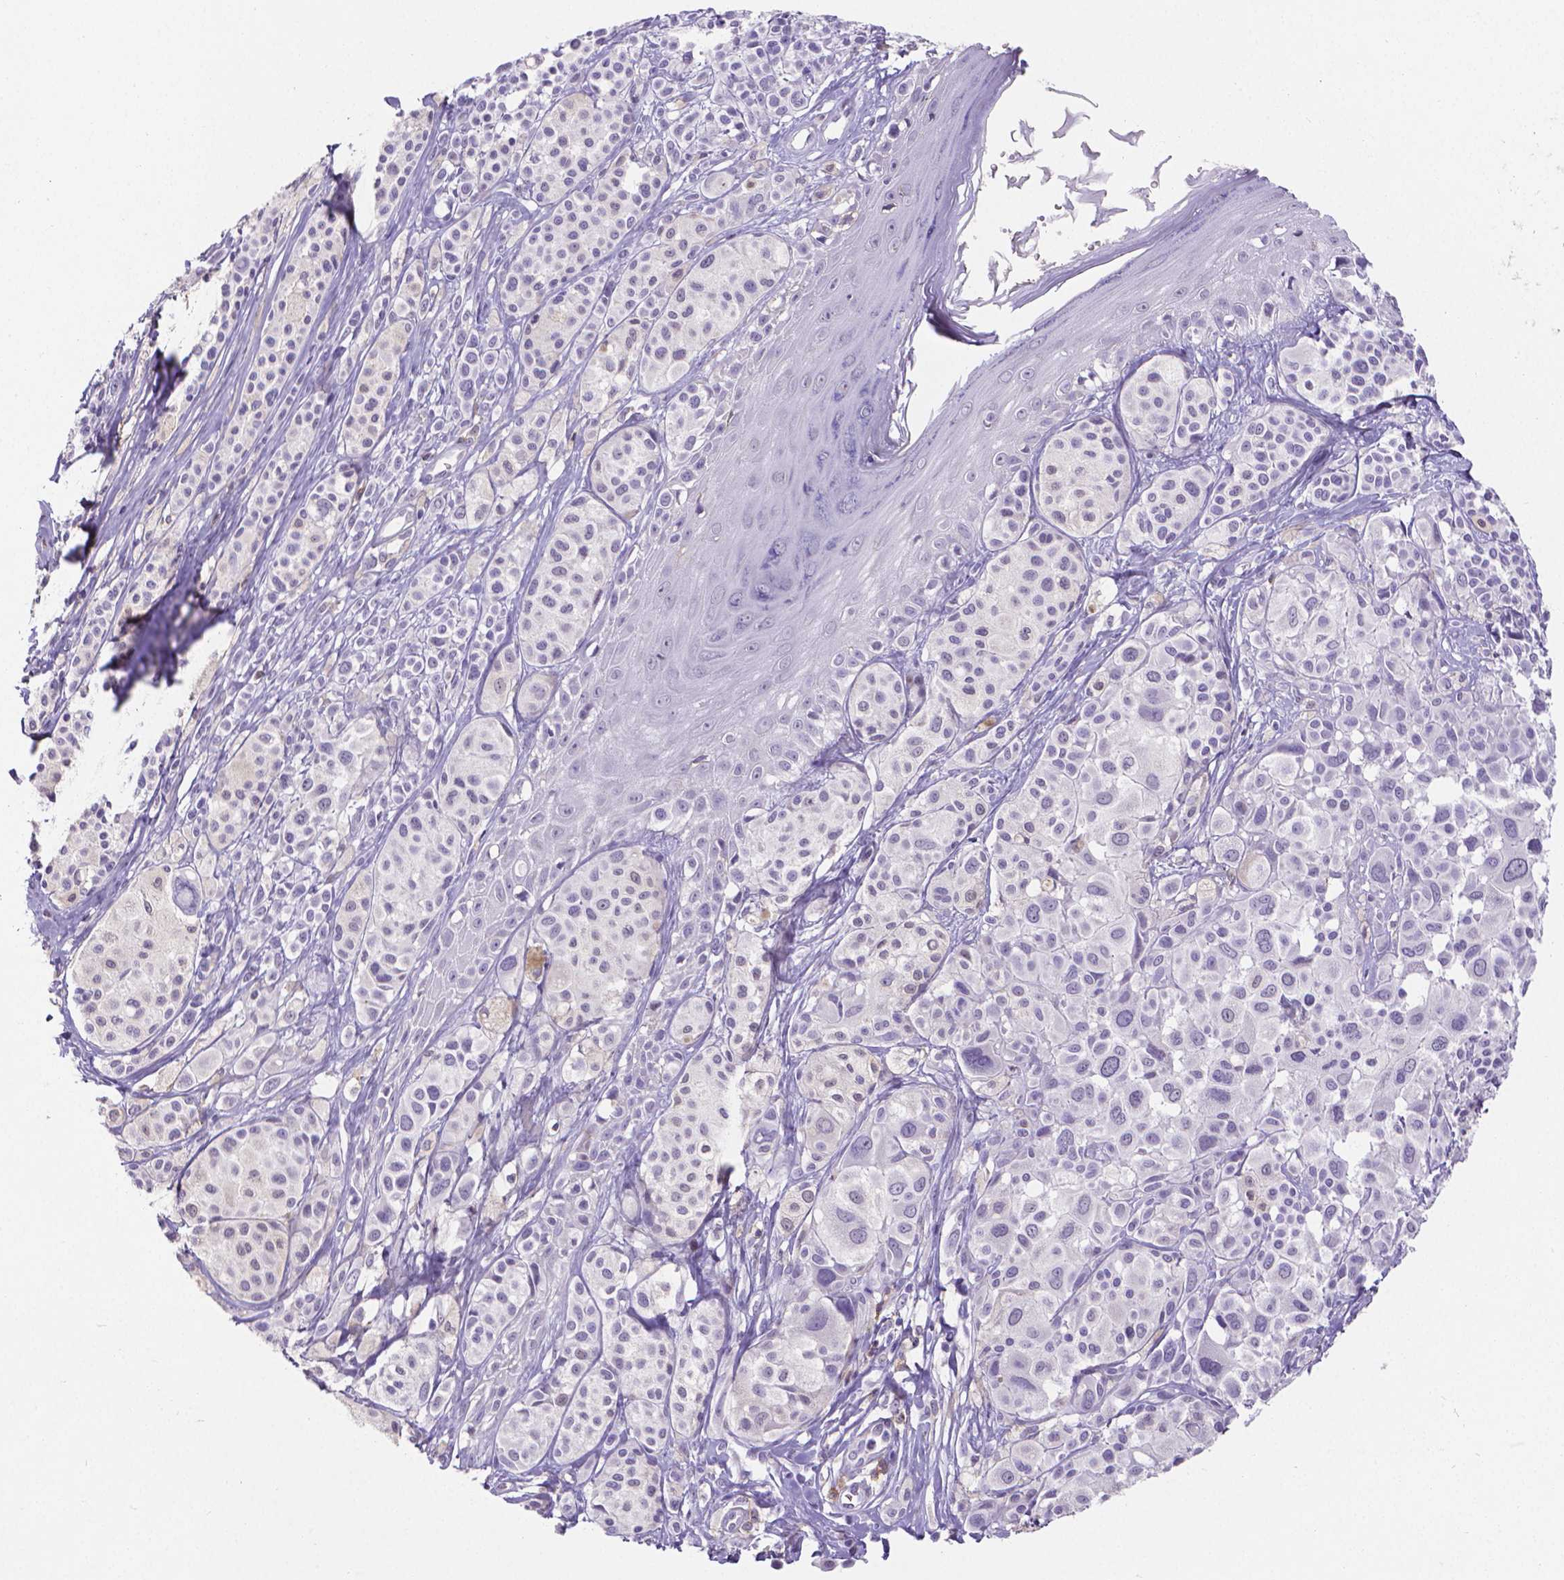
{"staining": {"intensity": "negative", "quantity": "none", "location": "none"}, "tissue": "melanoma", "cell_type": "Tumor cells", "image_type": "cancer", "snomed": [{"axis": "morphology", "description": "Malignant melanoma, NOS"}, {"axis": "topography", "description": "Skin"}], "caption": "DAB immunohistochemical staining of malignant melanoma demonstrates no significant expression in tumor cells.", "gene": "CD4", "patient": {"sex": "male", "age": 77}}